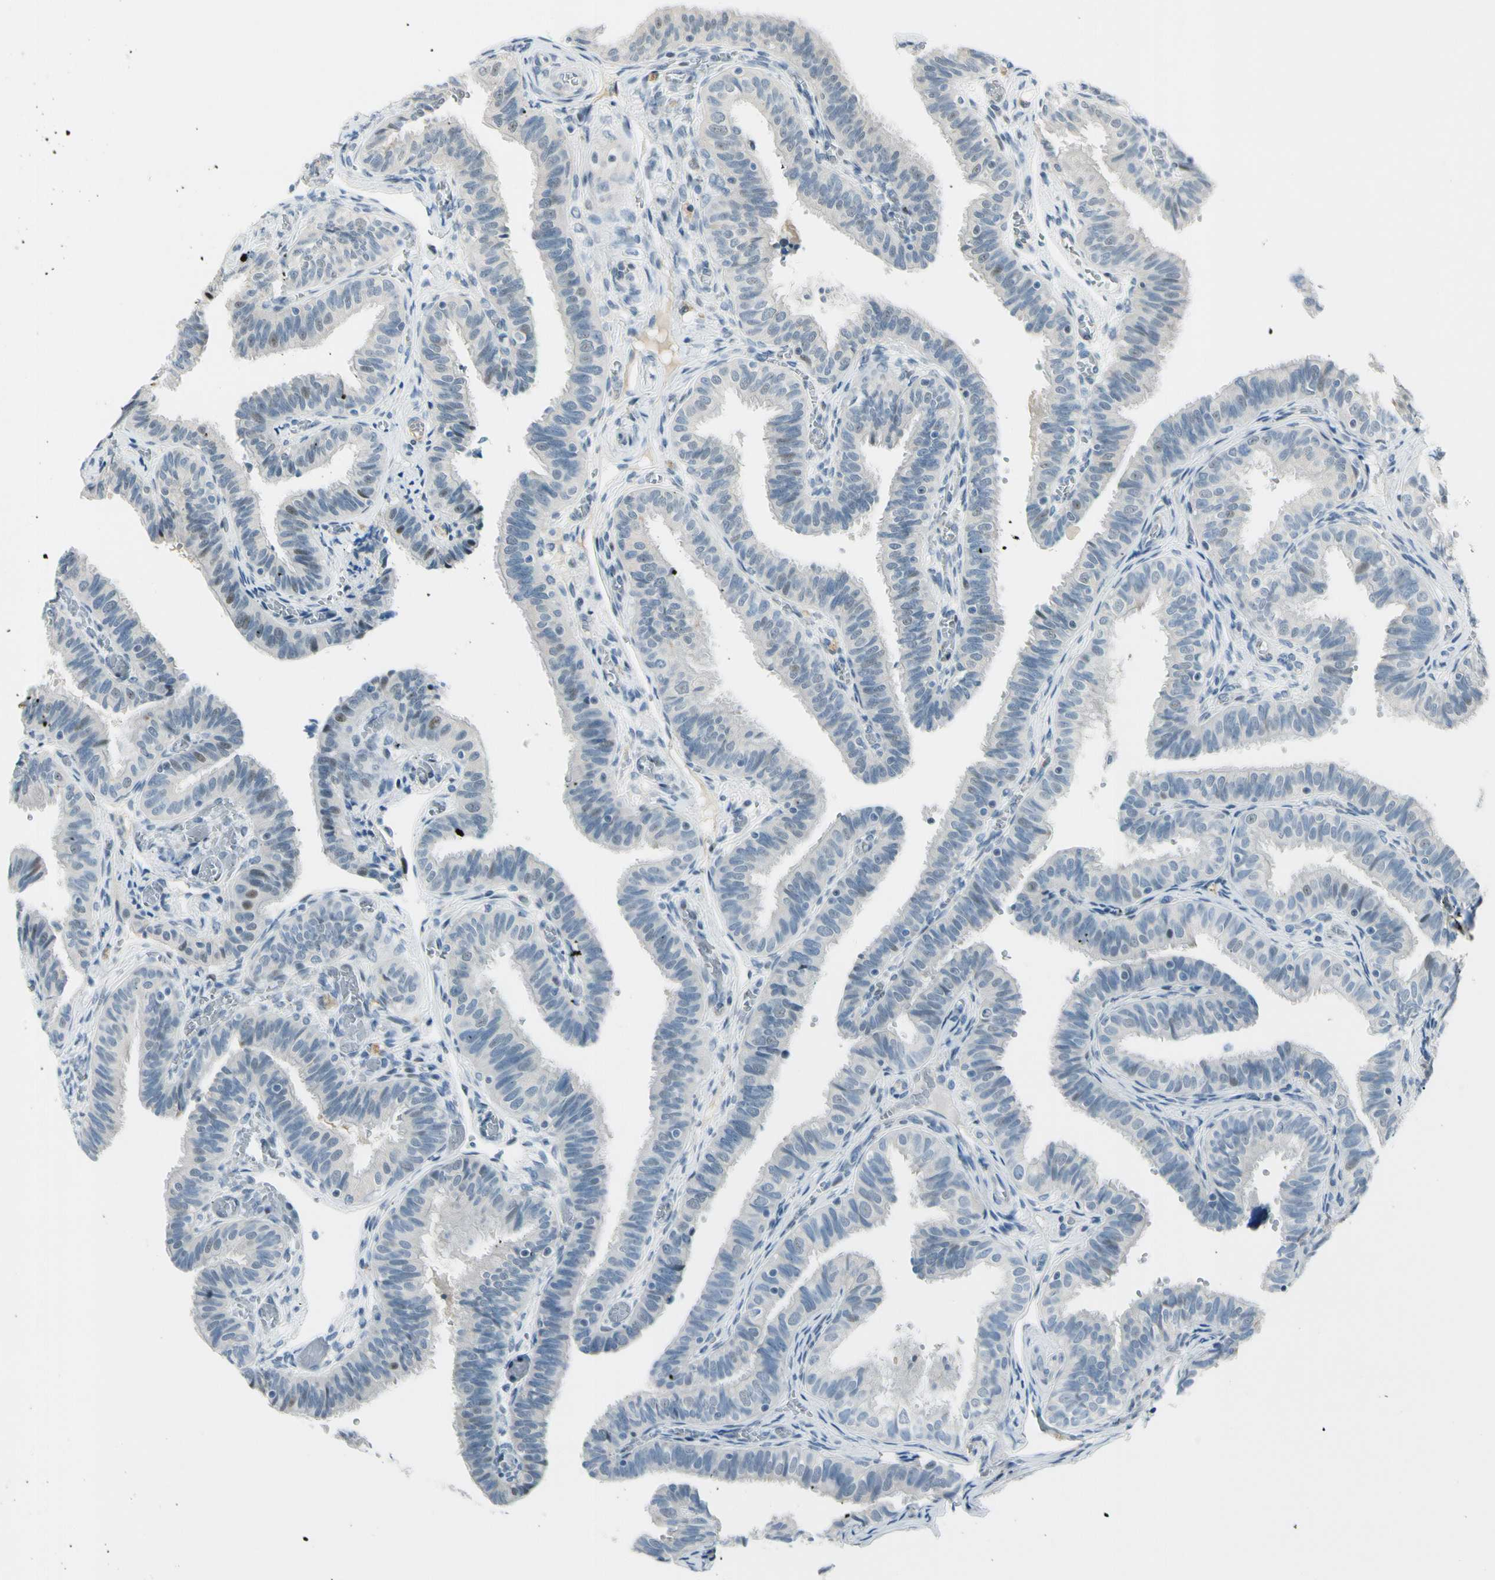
{"staining": {"intensity": "negative", "quantity": "none", "location": "none"}, "tissue": "fallopian tube", "cell_type": "Glandular cells", "image_type": "normal", "snomed": [{"axis": "morphology", "description": "Normal tissue, NOS"}, {"axis": "topography", "description": "Fallopian tube"}], "caption": "Glandular cells are negative for protein expression in benign human fallopian tube. (DAB (3,3'-diaminobenzidine) IHC visualized using brightfield microscopy, high magnification).", "gene": "B4GALNT1", "patient": {"sex": "female", "age": 46}}